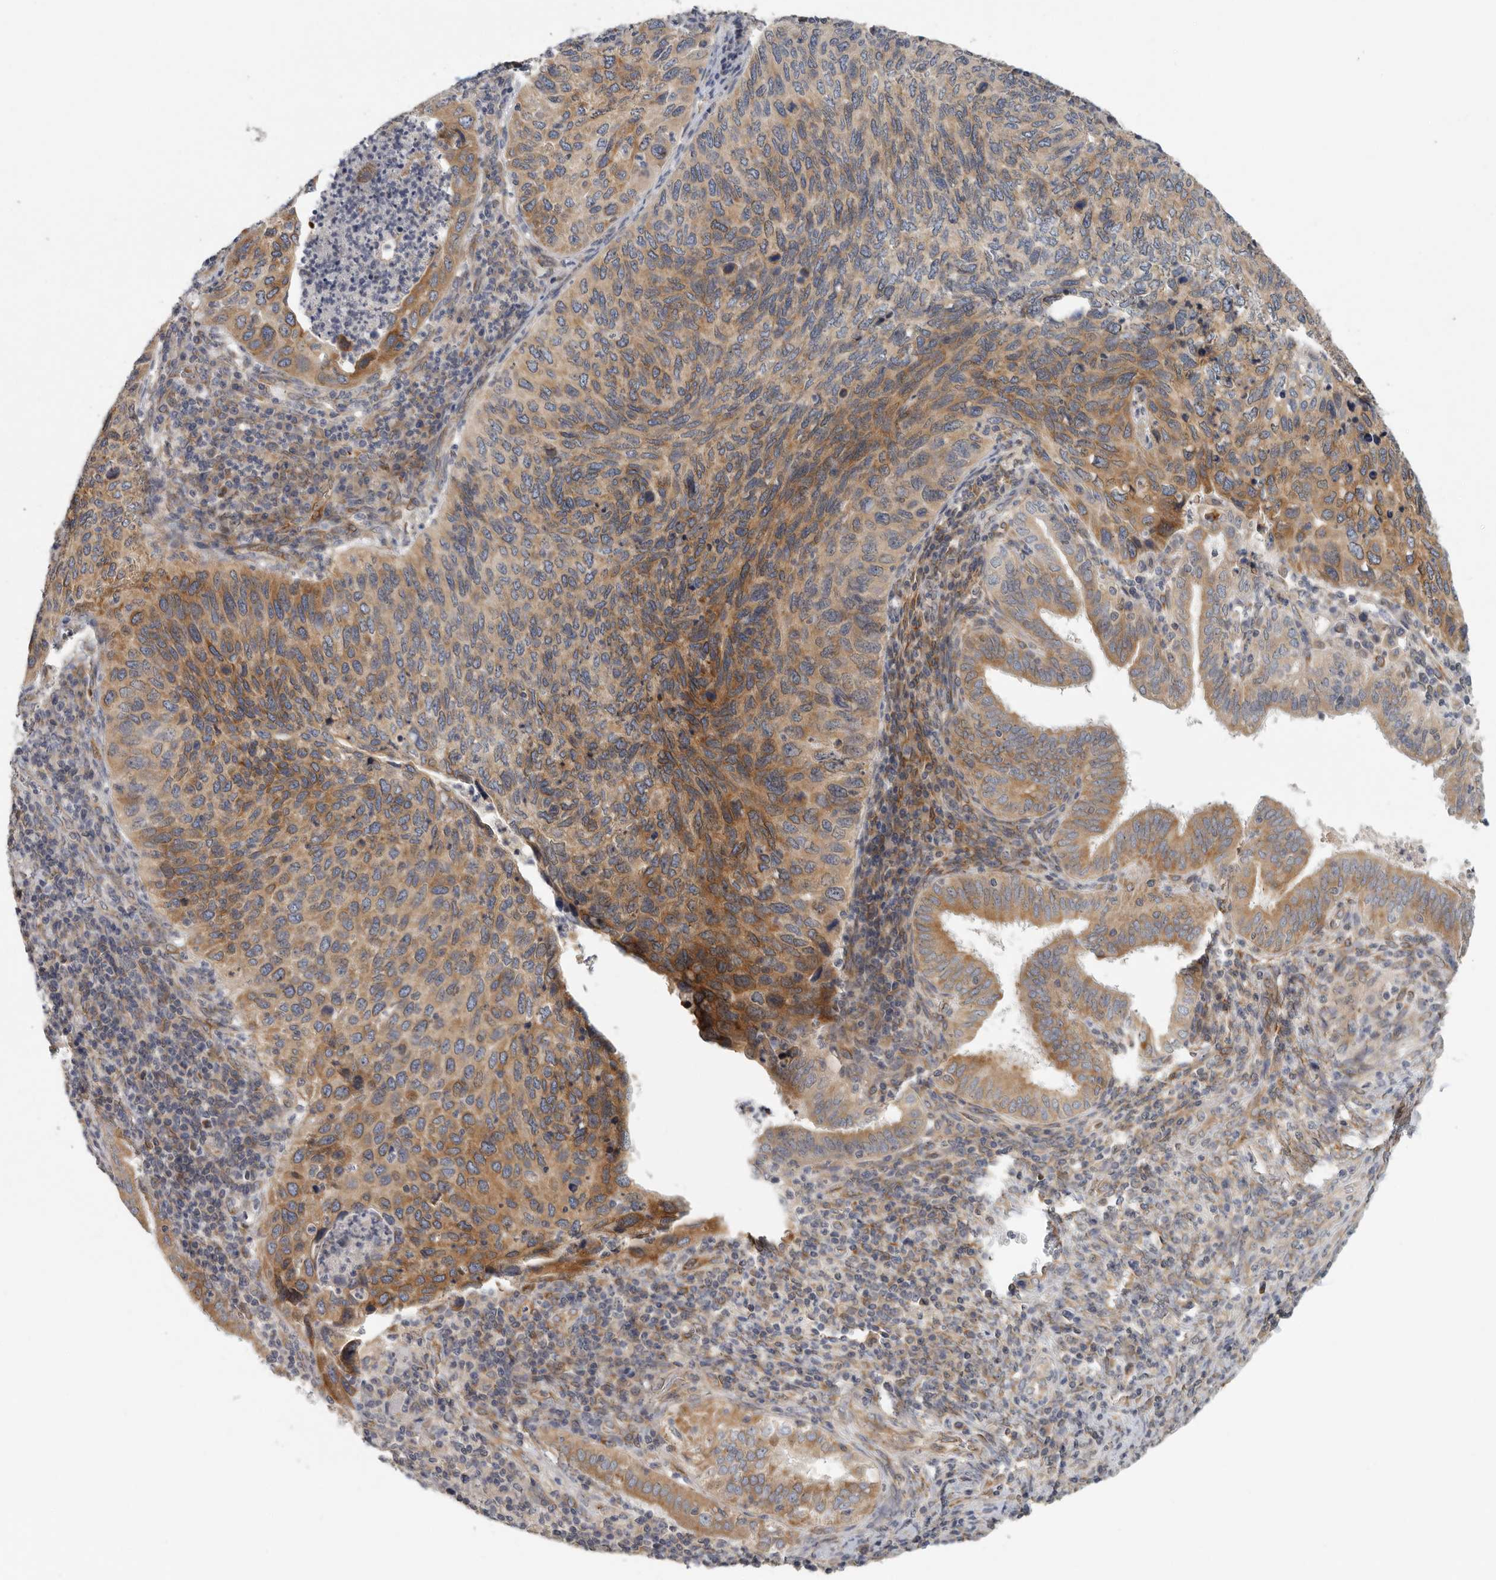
{"staining": {"intensity": "moderate", "quantity": ">75%", "location": "cytoplasmic/membranous"}, "tissue": "cervical cancer", "cell_type": "Tumor cells", "image_type": "cancer", "snomed": [{"axis": "morphology", "description": "Squamous cell carcinoma, NOS"}, {"axis": "topography", "description": "Cervix"}], "caption": "Cervical cancer (squamous cell carcinoma) stained with a brown dye shows moderate cytoplasmic/membranous positive expression in approximately >75% of tumor cells.", "gene": "BCAP29", "patient": {"sex": "female", "age": 38}}